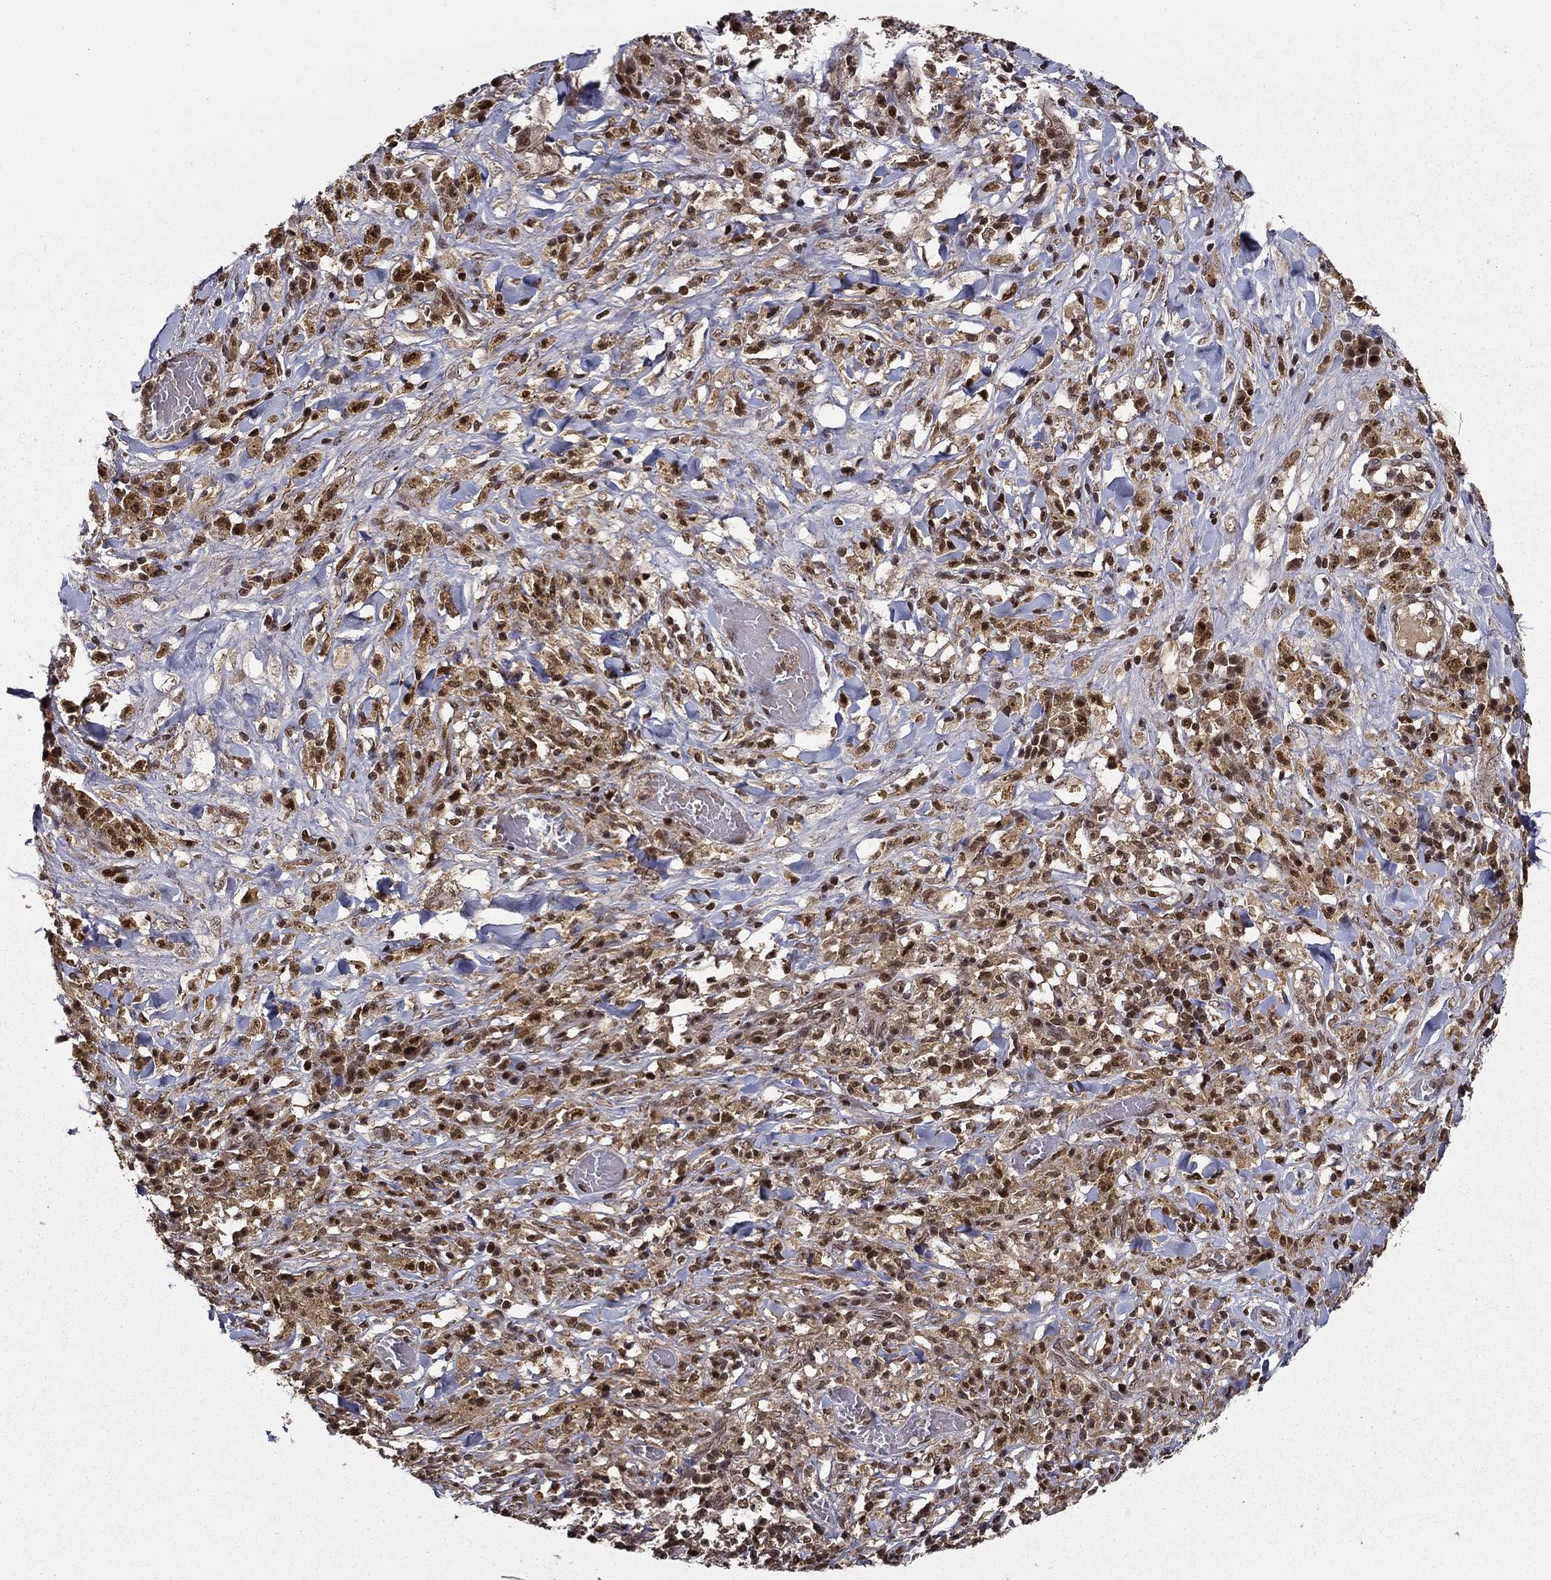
{"staining": {"intensity": "moderate", "quantity": "25%-75%", "location": "nuclear"}, "tissue": "melanoma", "cell_type": "Tumor cells", "image_type": "cancer", "snomed": [{"axis": "morphology", "description": "Malignant melanoma, NOS"}, {"axis": "topography", "description": "Skin"}], "caption": "Immunohistochemical staining of melanoma demonstrates medium levels of moderate nuclear protein expression in approximately 25%-75% of tumor cells. The staining was performed using DAB (3,3'-diaminobenzidine) to visualize the protein expression in brown, while the nuclei were stained in blue with hematoxylin (Magnification: 20x).", "gene": "CDCA7L", "patient": {"sex": "female", "age": 91}}